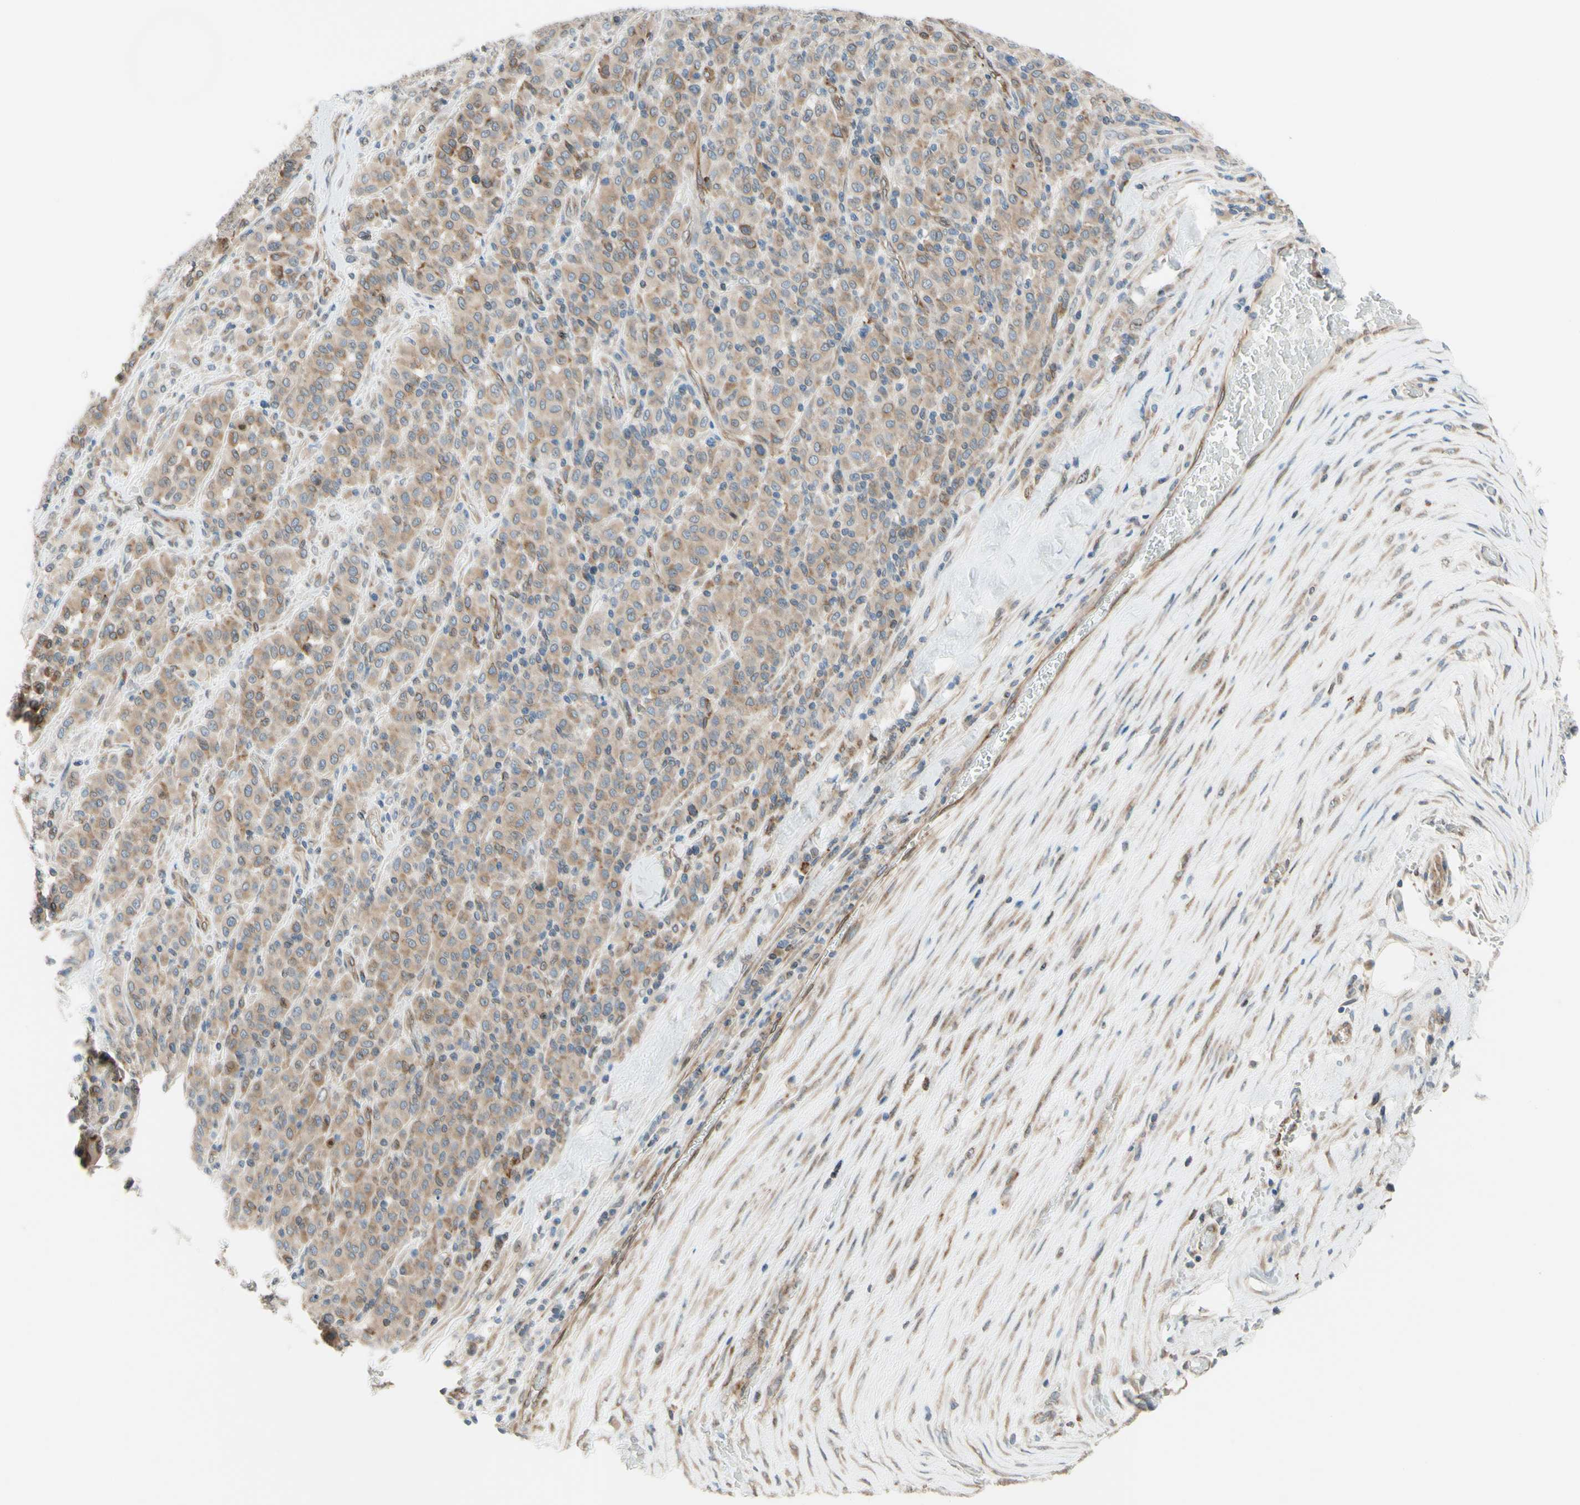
{"staining": {"intensity": "moderate", "quantity": ">75%", "location": "cytoplasmic/membranous"}, "tissue": "melanoma", "cell_type": "Tumor cells", "image_type": "cancer", "snomed": [{"axis": "morphology", "description": "Malignant melanoma, Metastatic site"}, {"axis": "topography", "description": "Pancreas"}], "caption": "This is an image of IHC staining of melanoma, which shows moderate expression in the cytoplasmic/membranous of tumor cells.", "gene": "TRAF2", "patient": {"sex": "female", "age": 30}}